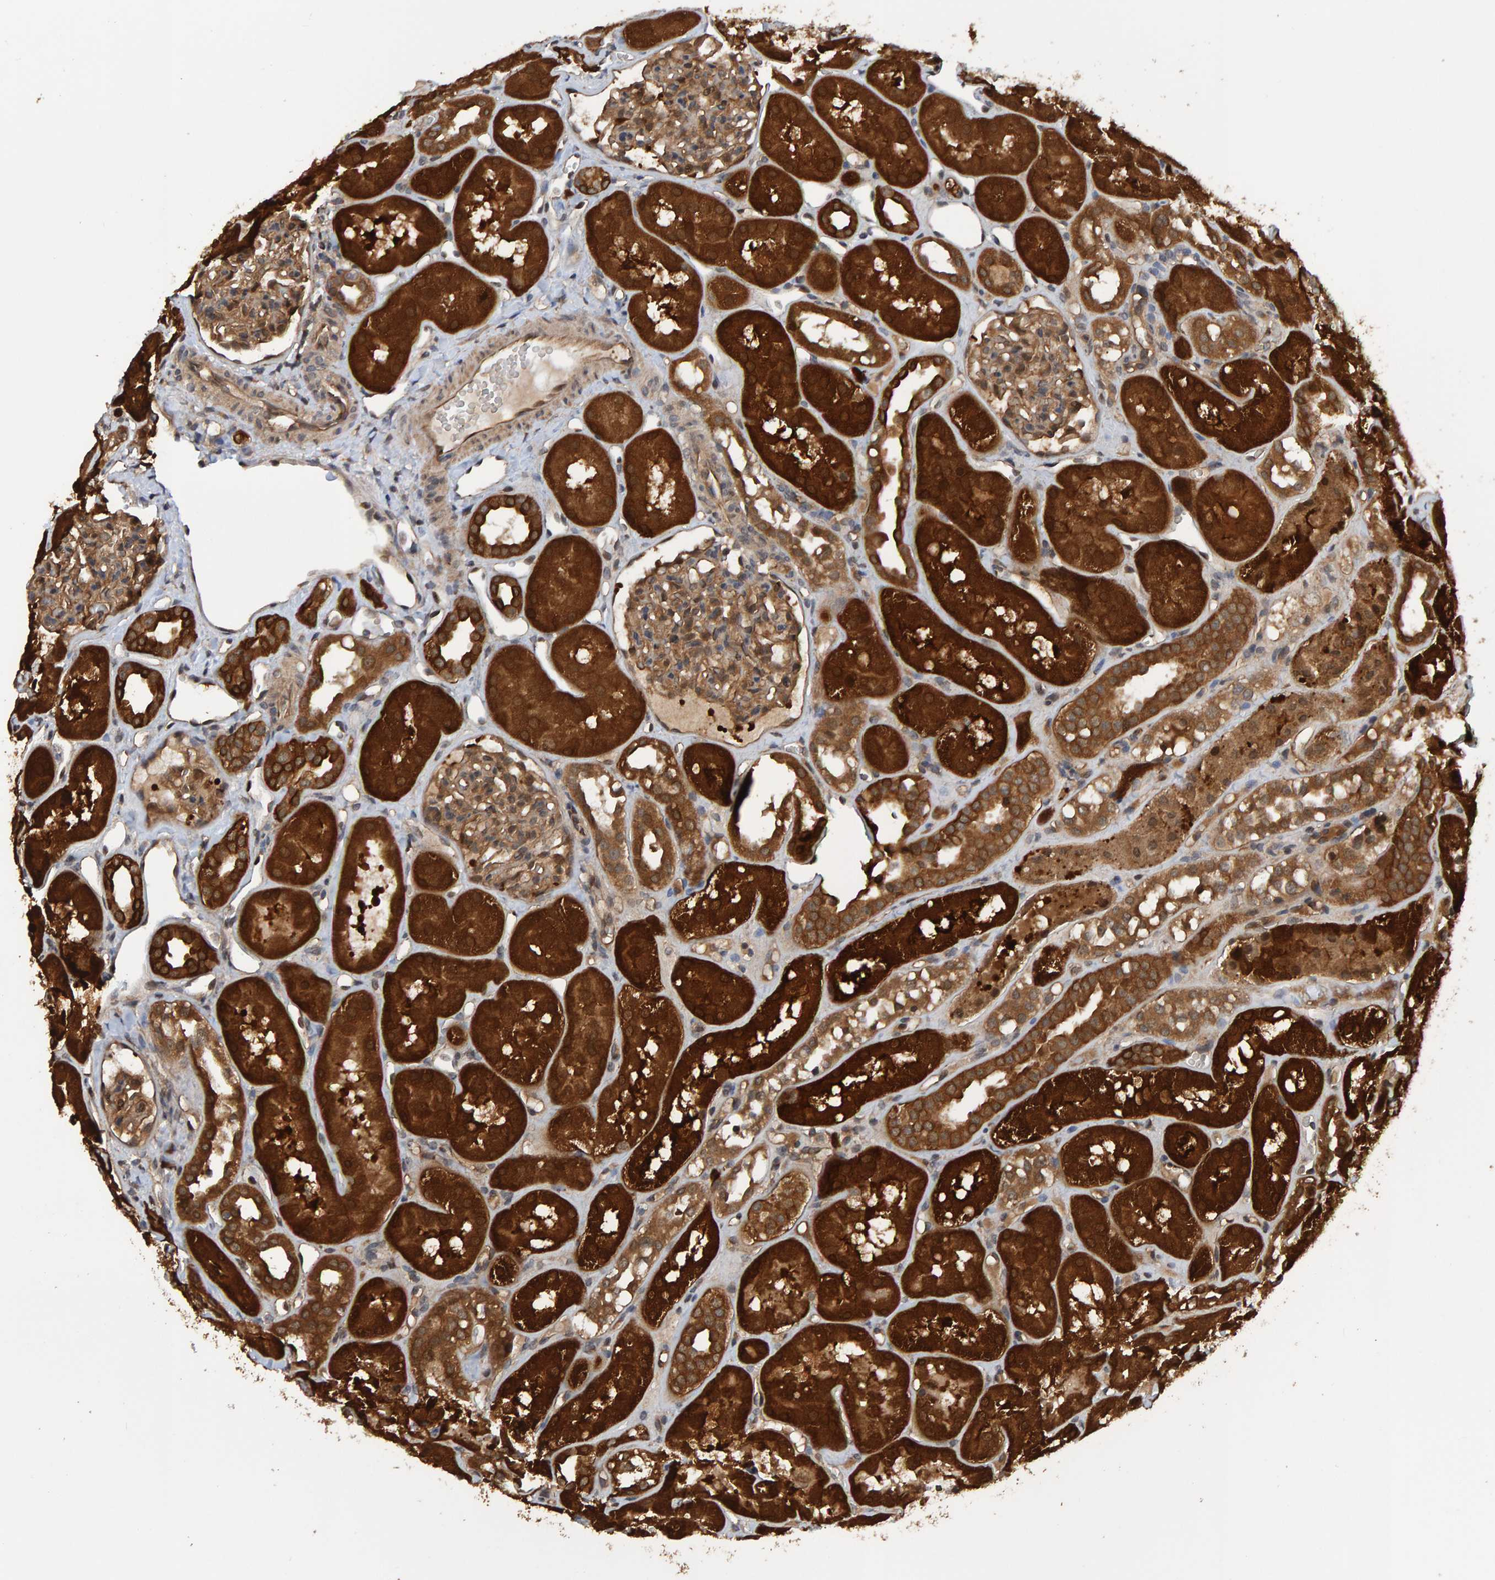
{"staining": {"intensity": "moderate", "quantity": ">75%", "location": "cytoplasmic/membranous"}, "tissue": "kidney", "cell_type": "Cells in glomeruli", "image_type": "normal", "snomed": [{"axis": "morphology", "description": "Normal tissue, NOS"}, {"axis": "topography", "description": "Kidney"}], "caption": "Kidney stained with DAB immunohistochemistry (IHC) exhibits medium levels of moderate cytoplasmic/membranous expression in approximately >75% of cells in glomeruli.", "gene": "SCRN2", "patient": {"sex": "male", "age": 16}}